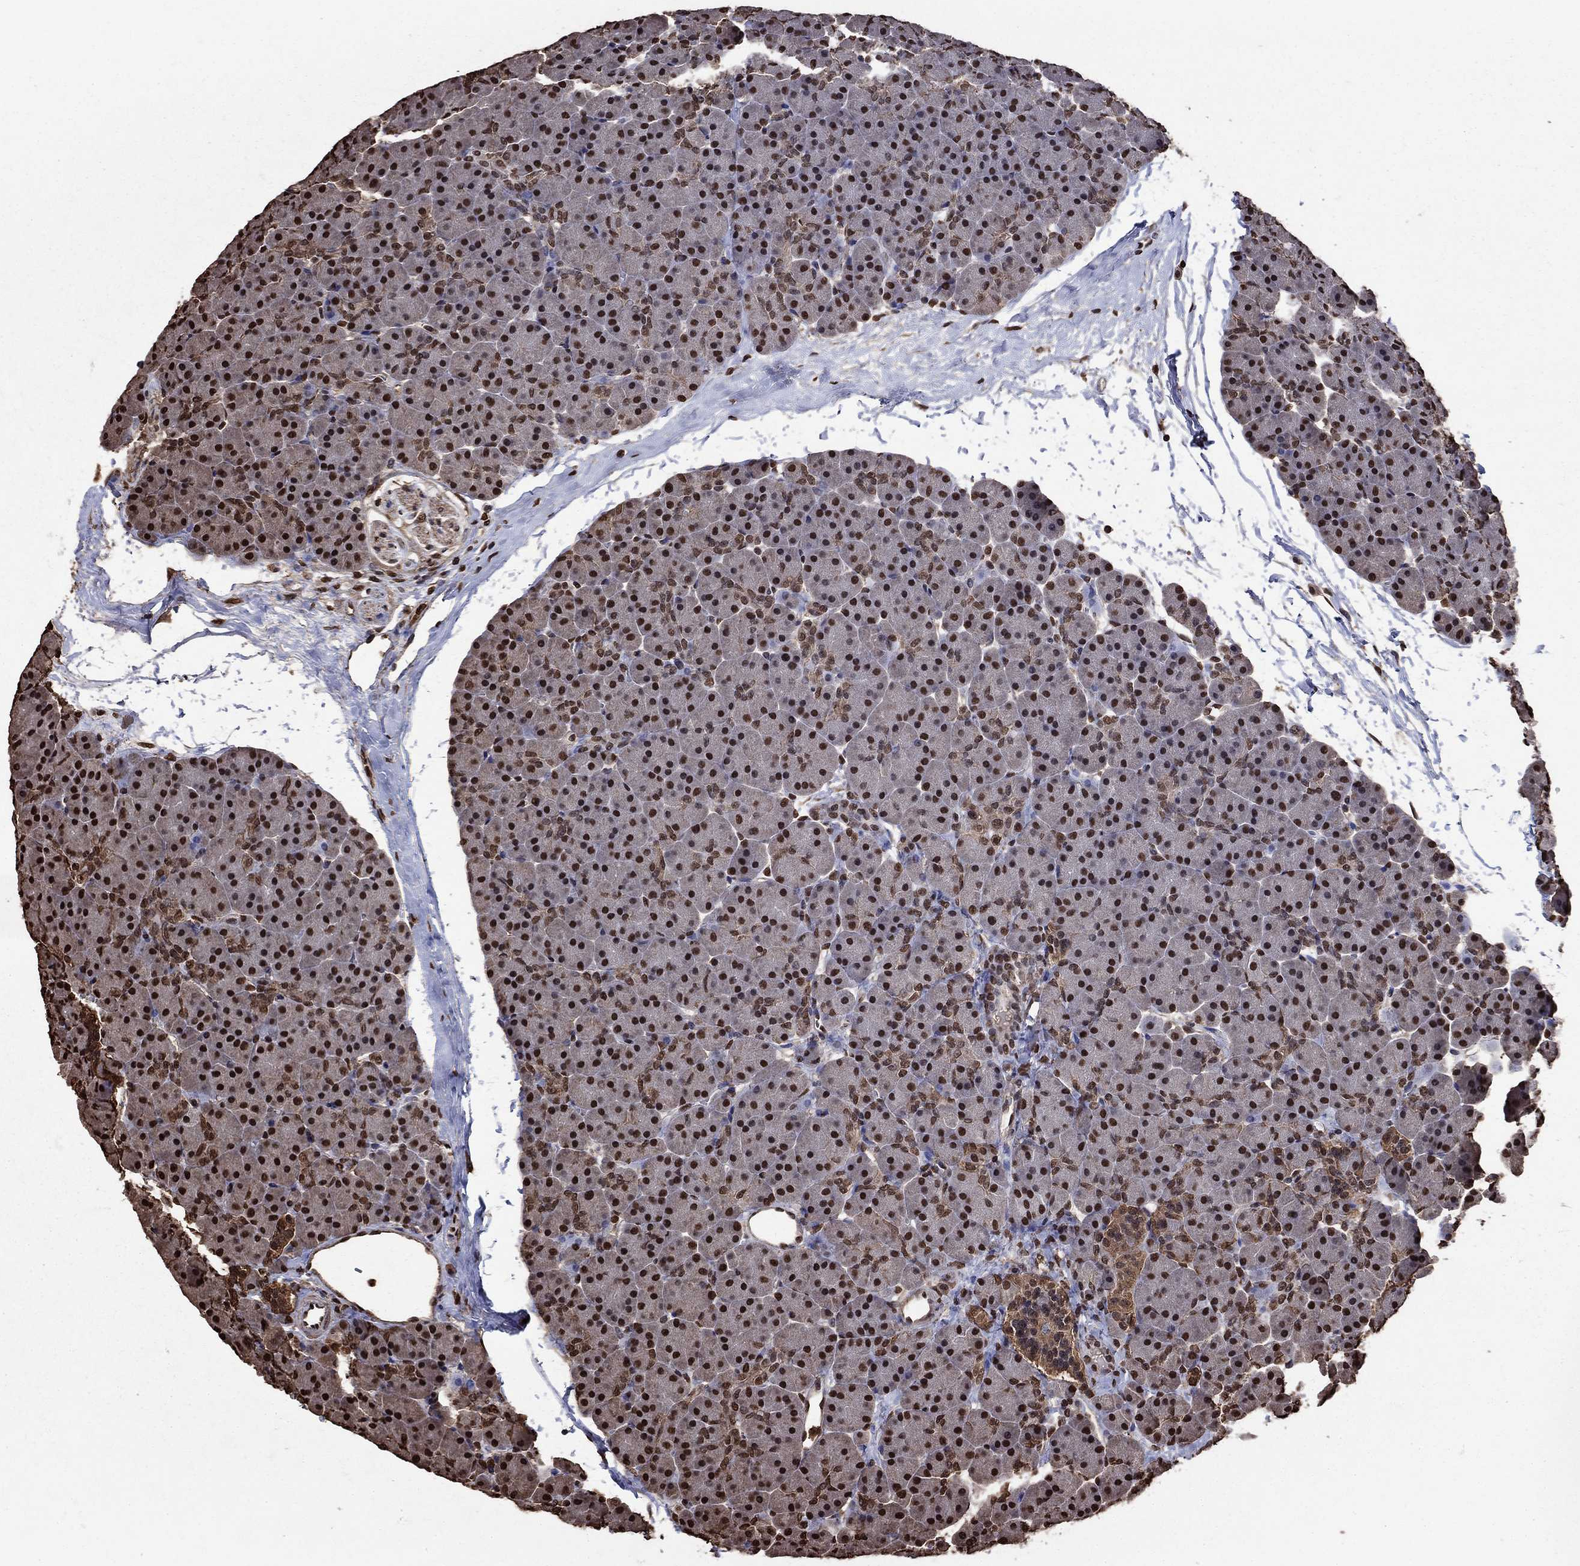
{"staining": {"intensity": "strong", "quantity": "25%-75%", "location": "nuclear"}, "tissue": "pancreas", "cell_type": "Exocrine glandular cells", "image_type": "normal", "snomed": [{"axis": "morphology", "description": "Normal tissue, NOS"}, {"axis": "topography", "description": "Pancreas"}], "caption": "A brown stain labels strong nuclear expression of a protein in exocrine glandular cells of normal pancreas. Immunohistochemistry stains the protein in brown and the nuclei are stained blue.", "gene": "GAPDH", "patient": {"sex": "female", "age": 44}}